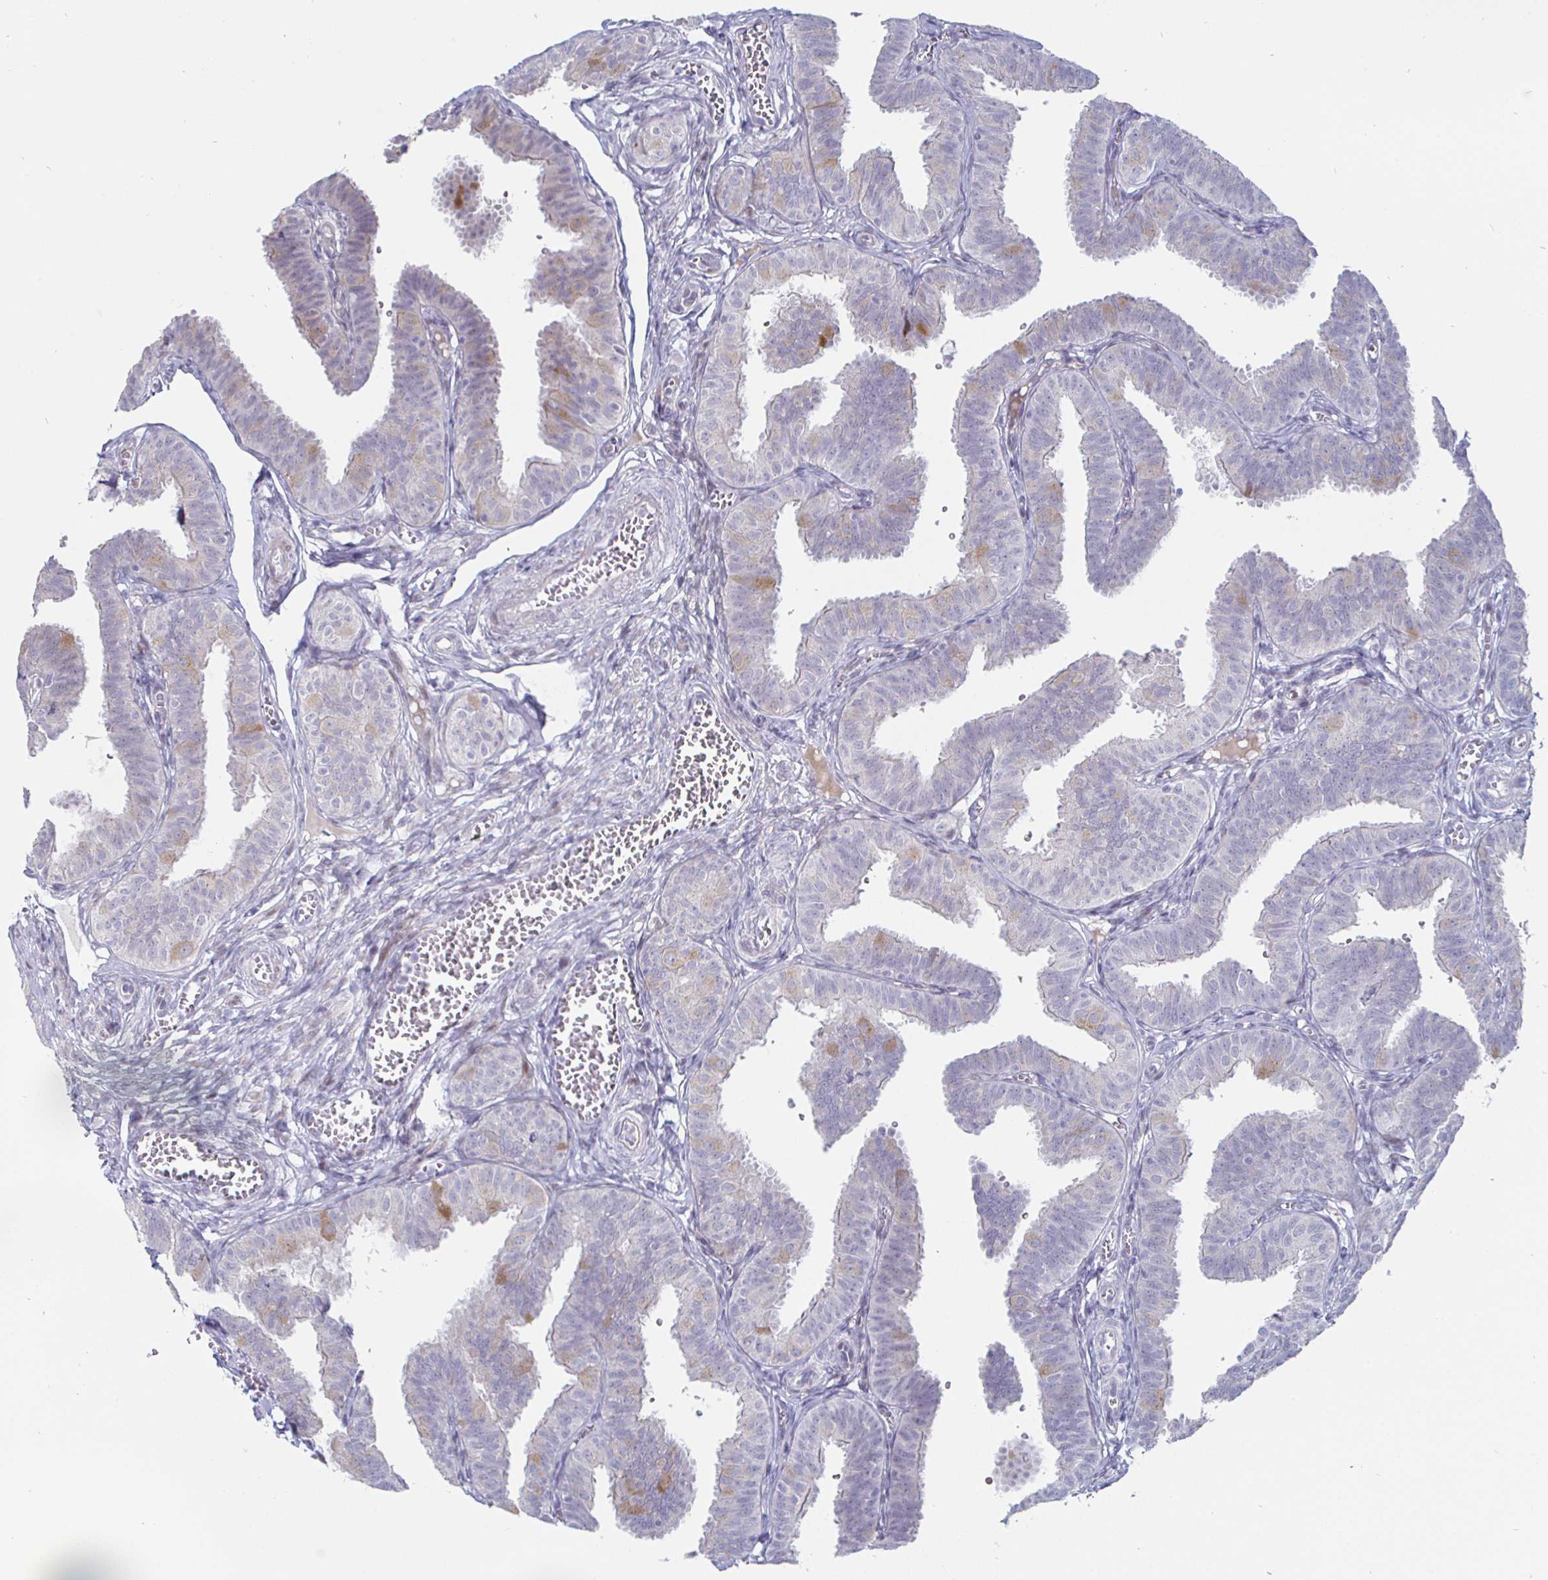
{"staining": {"intensity": "moderate", "quantity": "<25%", "location": "cytoplasmic/membranous"}, "tissue": "fallopian tube", "cell_type": "Glandular cells", "image_type": "normal", "snomed": [{"axis": "morphology", "description": "Normal tissue, NOS"}, {"axis": "topography", "description": "Fallopian tube"}], "caption": "Protein staining demonstrates moderate cytoplasmic/membranous positivity in approximately <25% of glandular cells in normal fallopian tube. The staining is performed using DAB (3,3'-diaminobenzidine) brown chromogen to label protein expression. The nuclei are counter-stained blue using hematoxylin.", "gene": "DMRTB1", "patient": {"sex": "female", "age": 25}}